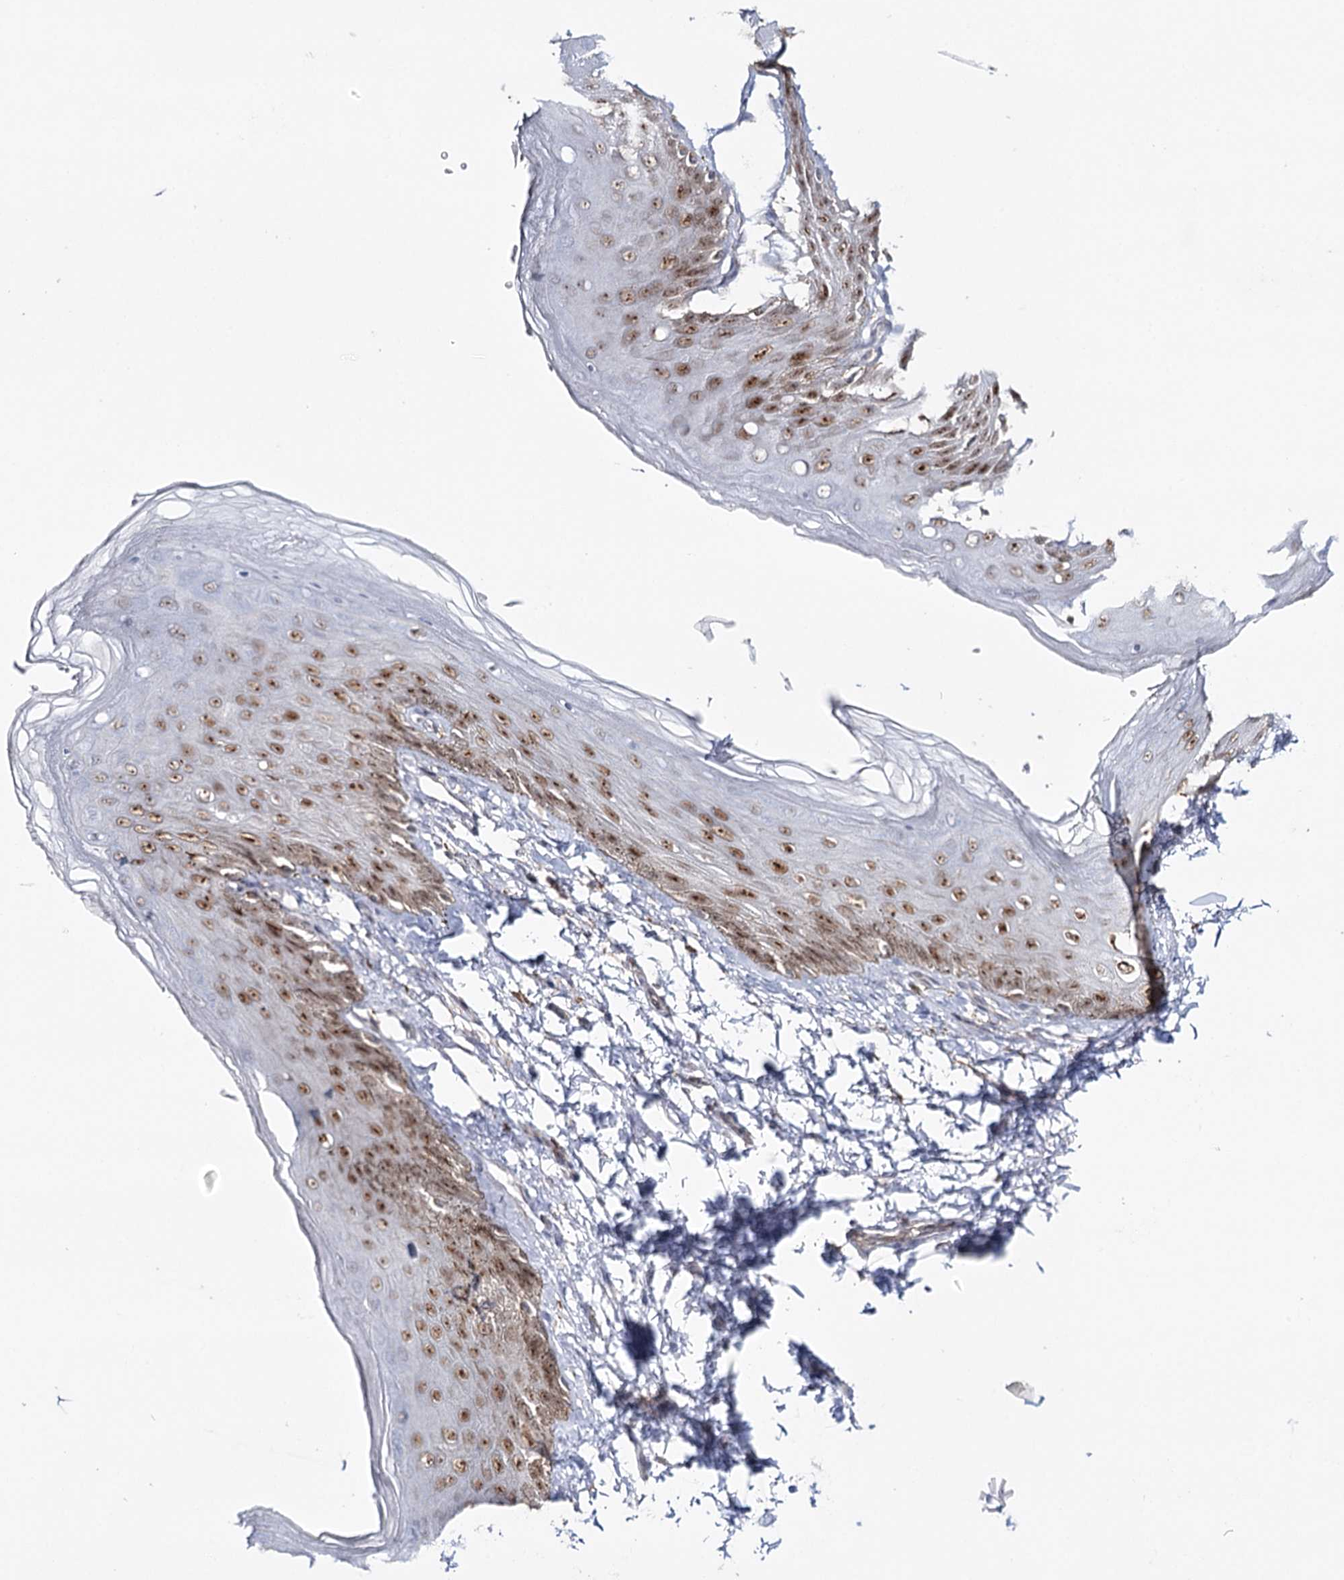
{"staining": {"intensity": "moderate", "quantity": "25%-75%", "location": "nuclear"}, "tissue": "skin", "cell_type": "Epidermal cells", "image_type": "normal", "snomed": [{"axis": "morphology", "description": "Normal tissue, NOS"}, {"axis": "topography", "description": "Anal"}], "caption": "Immunohistochemical staining of benign skin exhibits 25%-75% levels of moderate nuclear protein expression in approximately 25%-75% of epidermal cells. (Stains: DAB in brown, nuclei in blue, Microscopy: brightfield microscopy at high magnification).", "gene": "ZC3H8", "patient": {"sex": "male", "age": 44}}